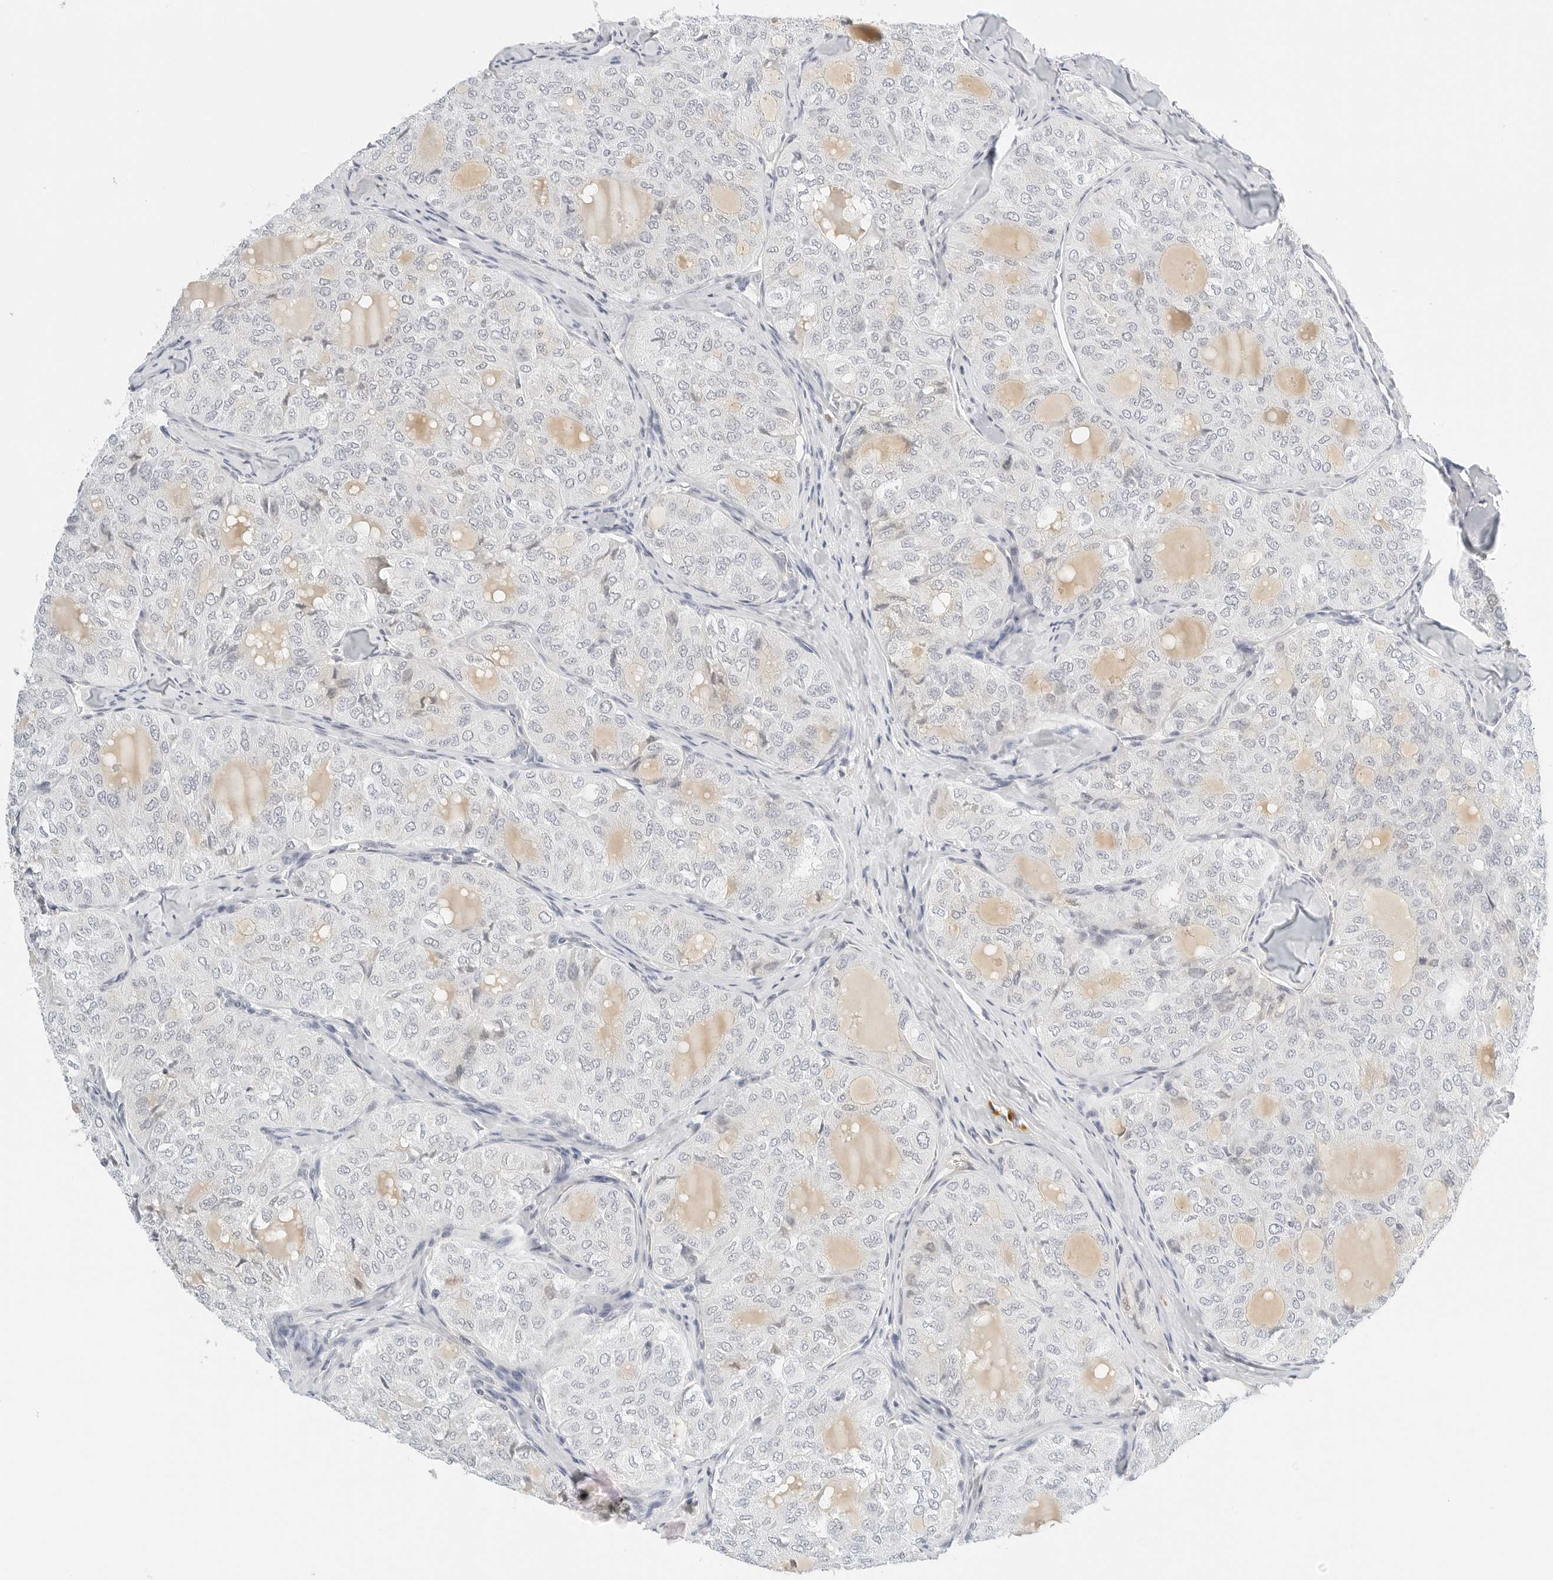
{"staining": {"intensity": "negative", "quantity": "none", "location": "none"}, "tissue": "thyroid cancer", "cell_type": "Tumor cells", "image_type": "cancer", "snomed": [{"axis": "morphology", "description": "Follicular adenoma carcinoma, NOS"}, {"axis": "topography", "description": "Thyroid gland"}], "caption": "This is an immunohistochemistry (IHC) histopathology image of thyroid cancer (follicular adenoma carcinoma). There is no staining in tumor cells.", "gene": "PKDCC", "patient": {"sex": "male", "age": 75}}